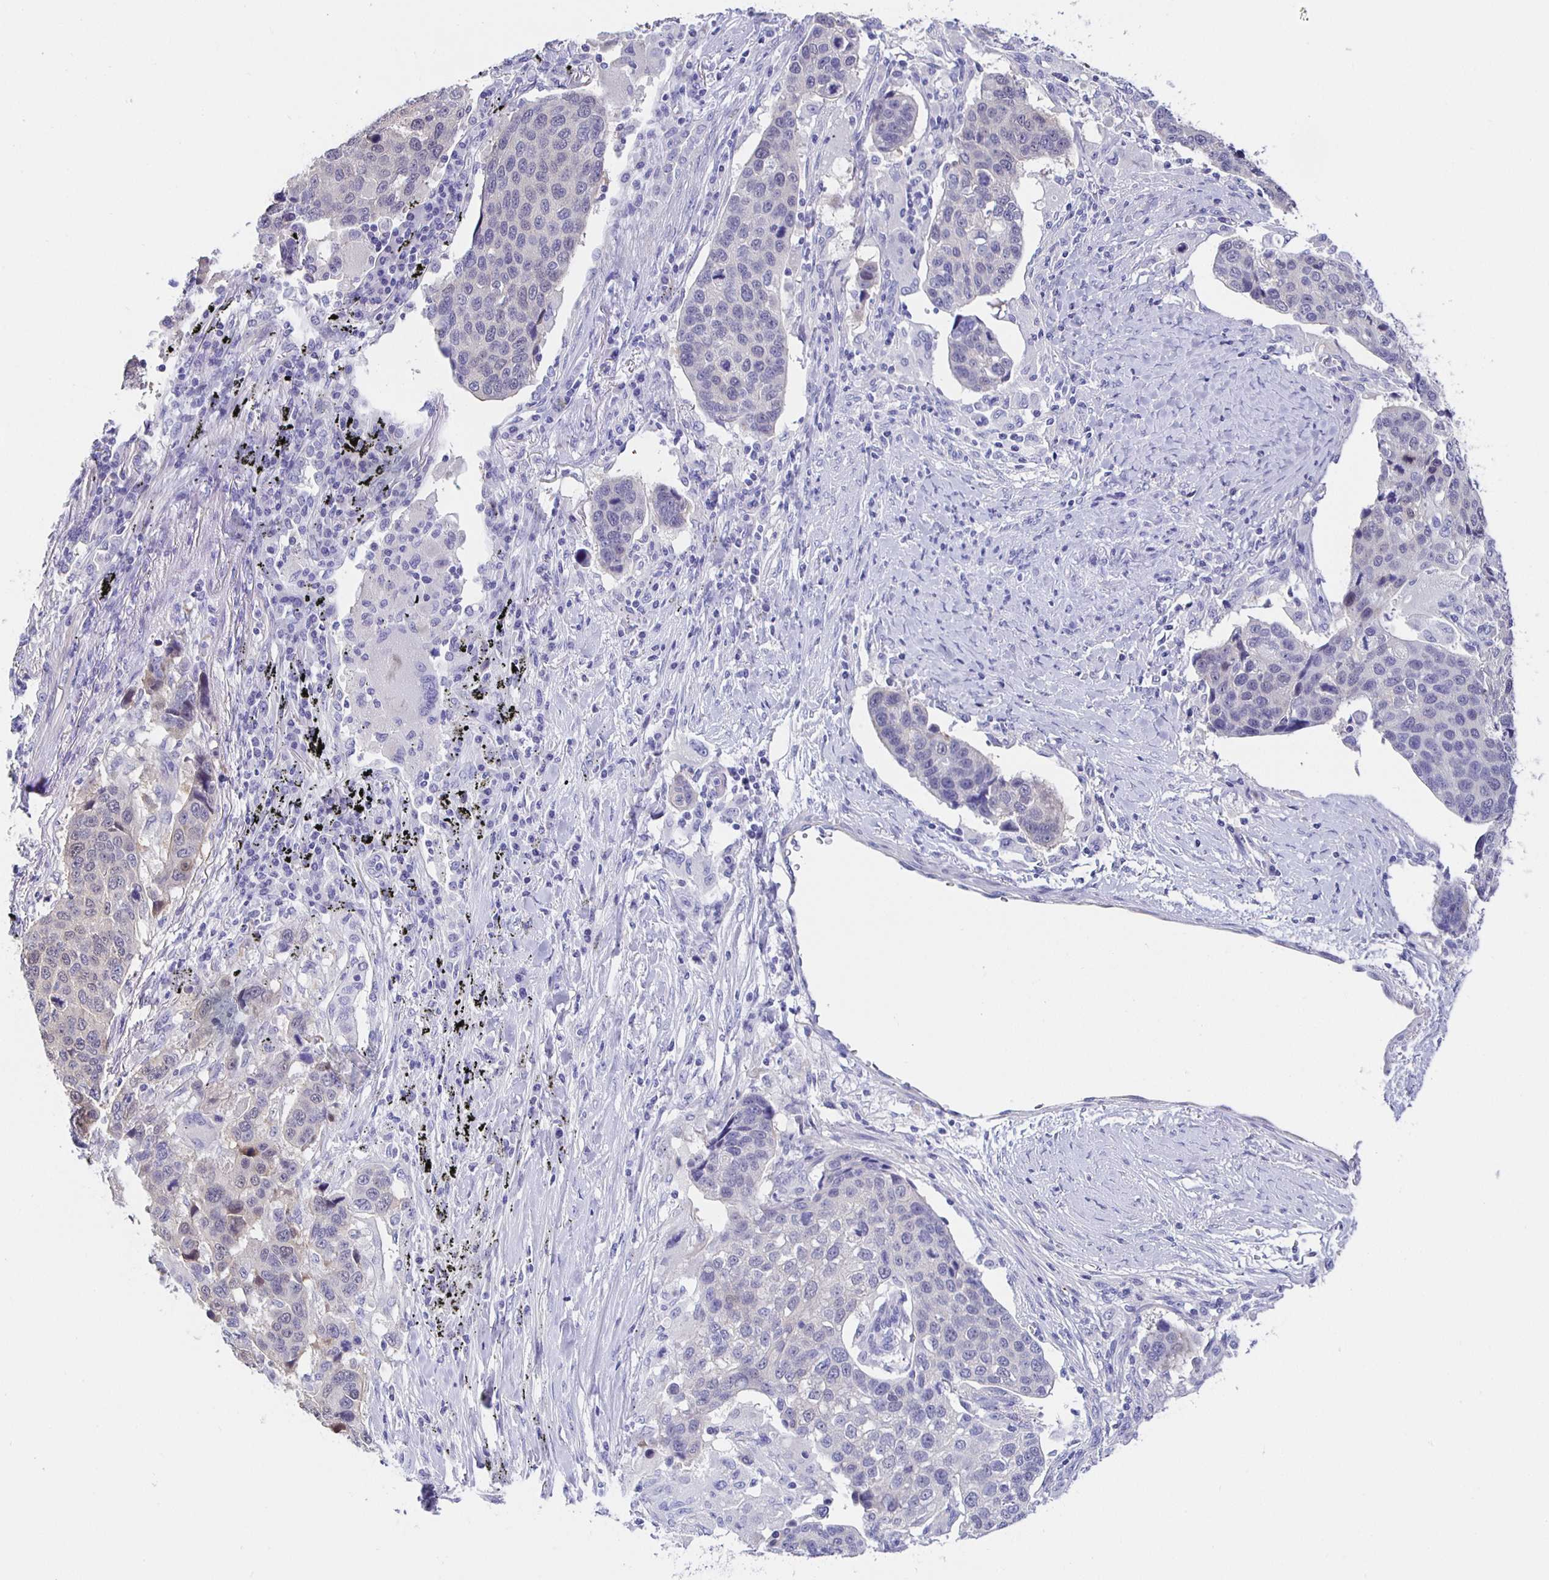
{"staining": {"intensity": "weak", "quantity": "<25%", "location": "nuclear"}, "tissue": "lung cancer", "cell_type": "Tumor cells", "image_type": "cancer", "snomed": [{"axis": "morphology", "description": "Squamous cell carcinoma, NOS"}, {"axis": "topography", "description": "Lymph node"}, {"axis": "topography", "description": "Lung"}], "caption": "Human lung cancer stained for a protein using immunohistochemistry (IHC) displays no positivity in tumor cells.", "gene": "HSPA4L", "patient": {"sex": "male", "age": 61}}